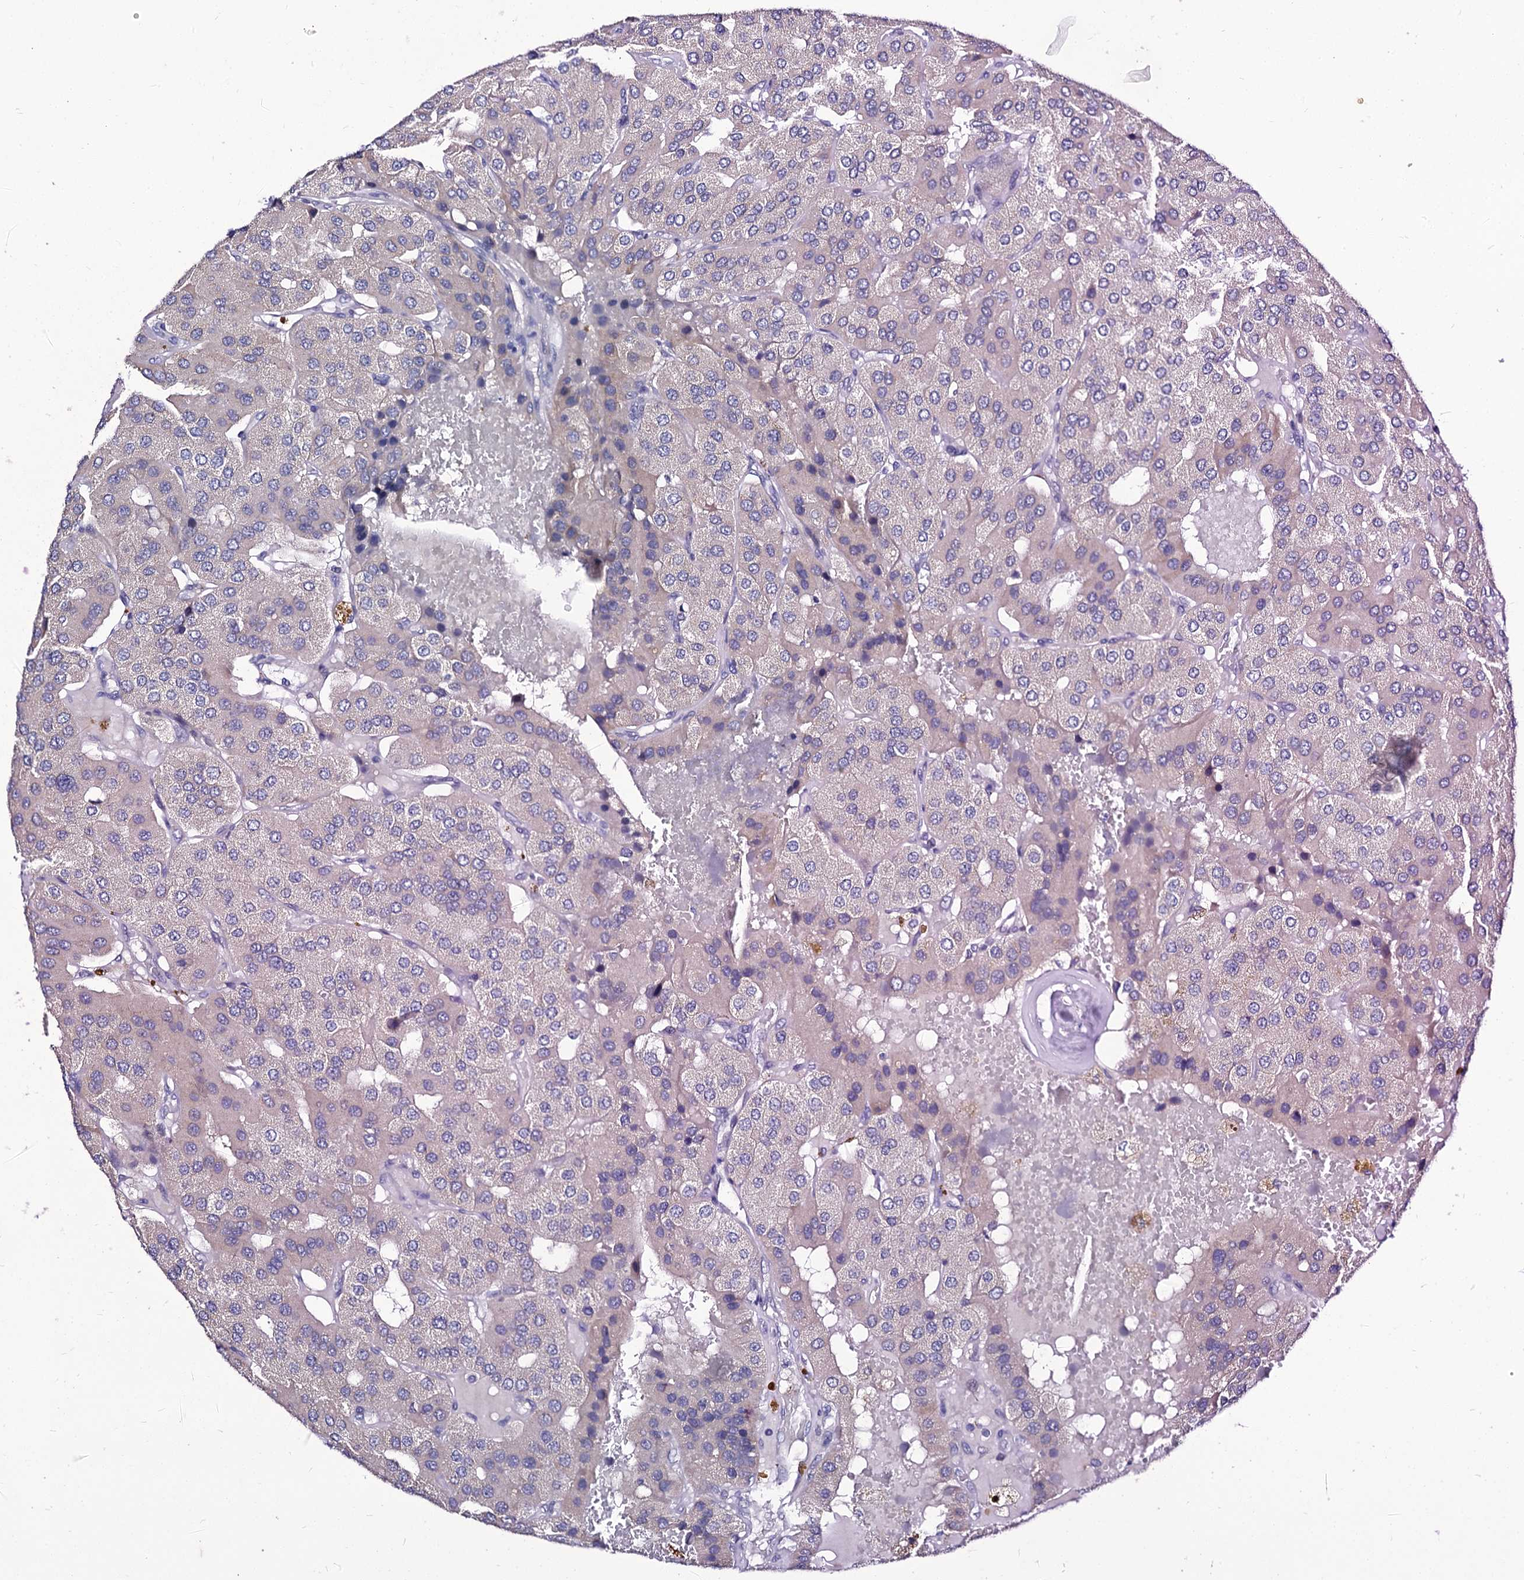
{"staining": {"intensity": "negative", "quantity": "none", "location": "none"}, "tissue": "parathyroid gland", "cell_type": "Glandular cells", "image_type": "normal", "snomed": [{"axis": "morphology", "description": "Normal tissue, NOS"}, {"axis": "morphology", "description": "Adenoma, NOS"}, {"axis": "topography", "description": "Parathyroid gland"}], "caption": "DAB (3,3'-diaminobenzidine) immunohistochemical staining of unremarkable human parathyroid gland displays no significant positivity in glandular cells. (Immunohistochemistry (ihc), brightfield microscopy, high magnification).", "gene": "PANX2", "patient": {"sex": "female", "age": 86}}